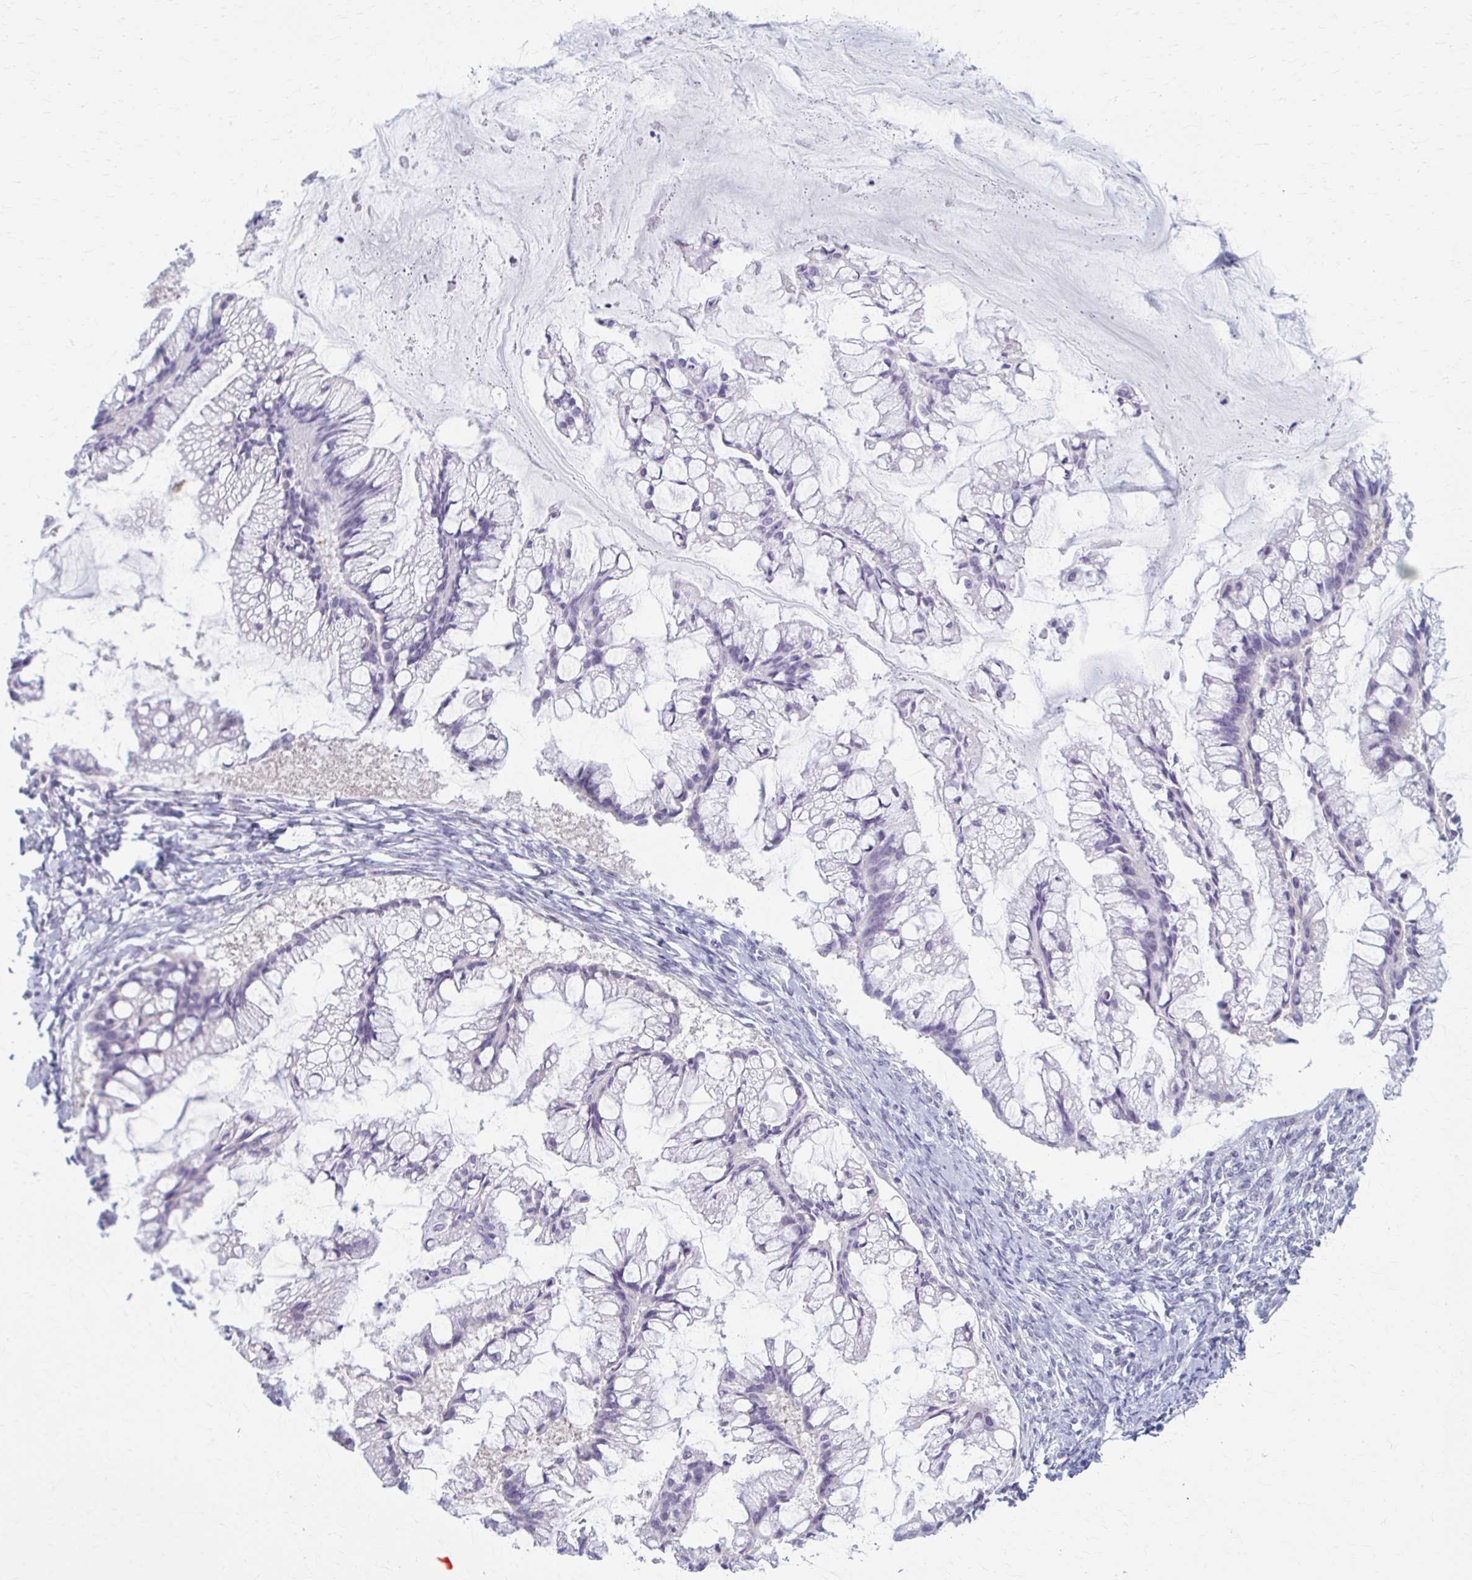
{"staining": {"intensity": "negative", "quantity": "none", "location": "none"}, "tissue": "ovarian cancer", "cell_type": "Tumor cells", "image_type": "cancer", "snomed": [{"axis": "morphology", "description": "Cystadenocarcinoma, mucinous, NOS"}, {"axis": "topography", "description": "Ovary"}], "caption": "Immunohistochemical staining of ovarian cancer (mucinous cystadenocarcinoma) displays no significant staining in tumor cells.", "gene": "PRKRA", "patient": {"sex": "female", "age": 73}}